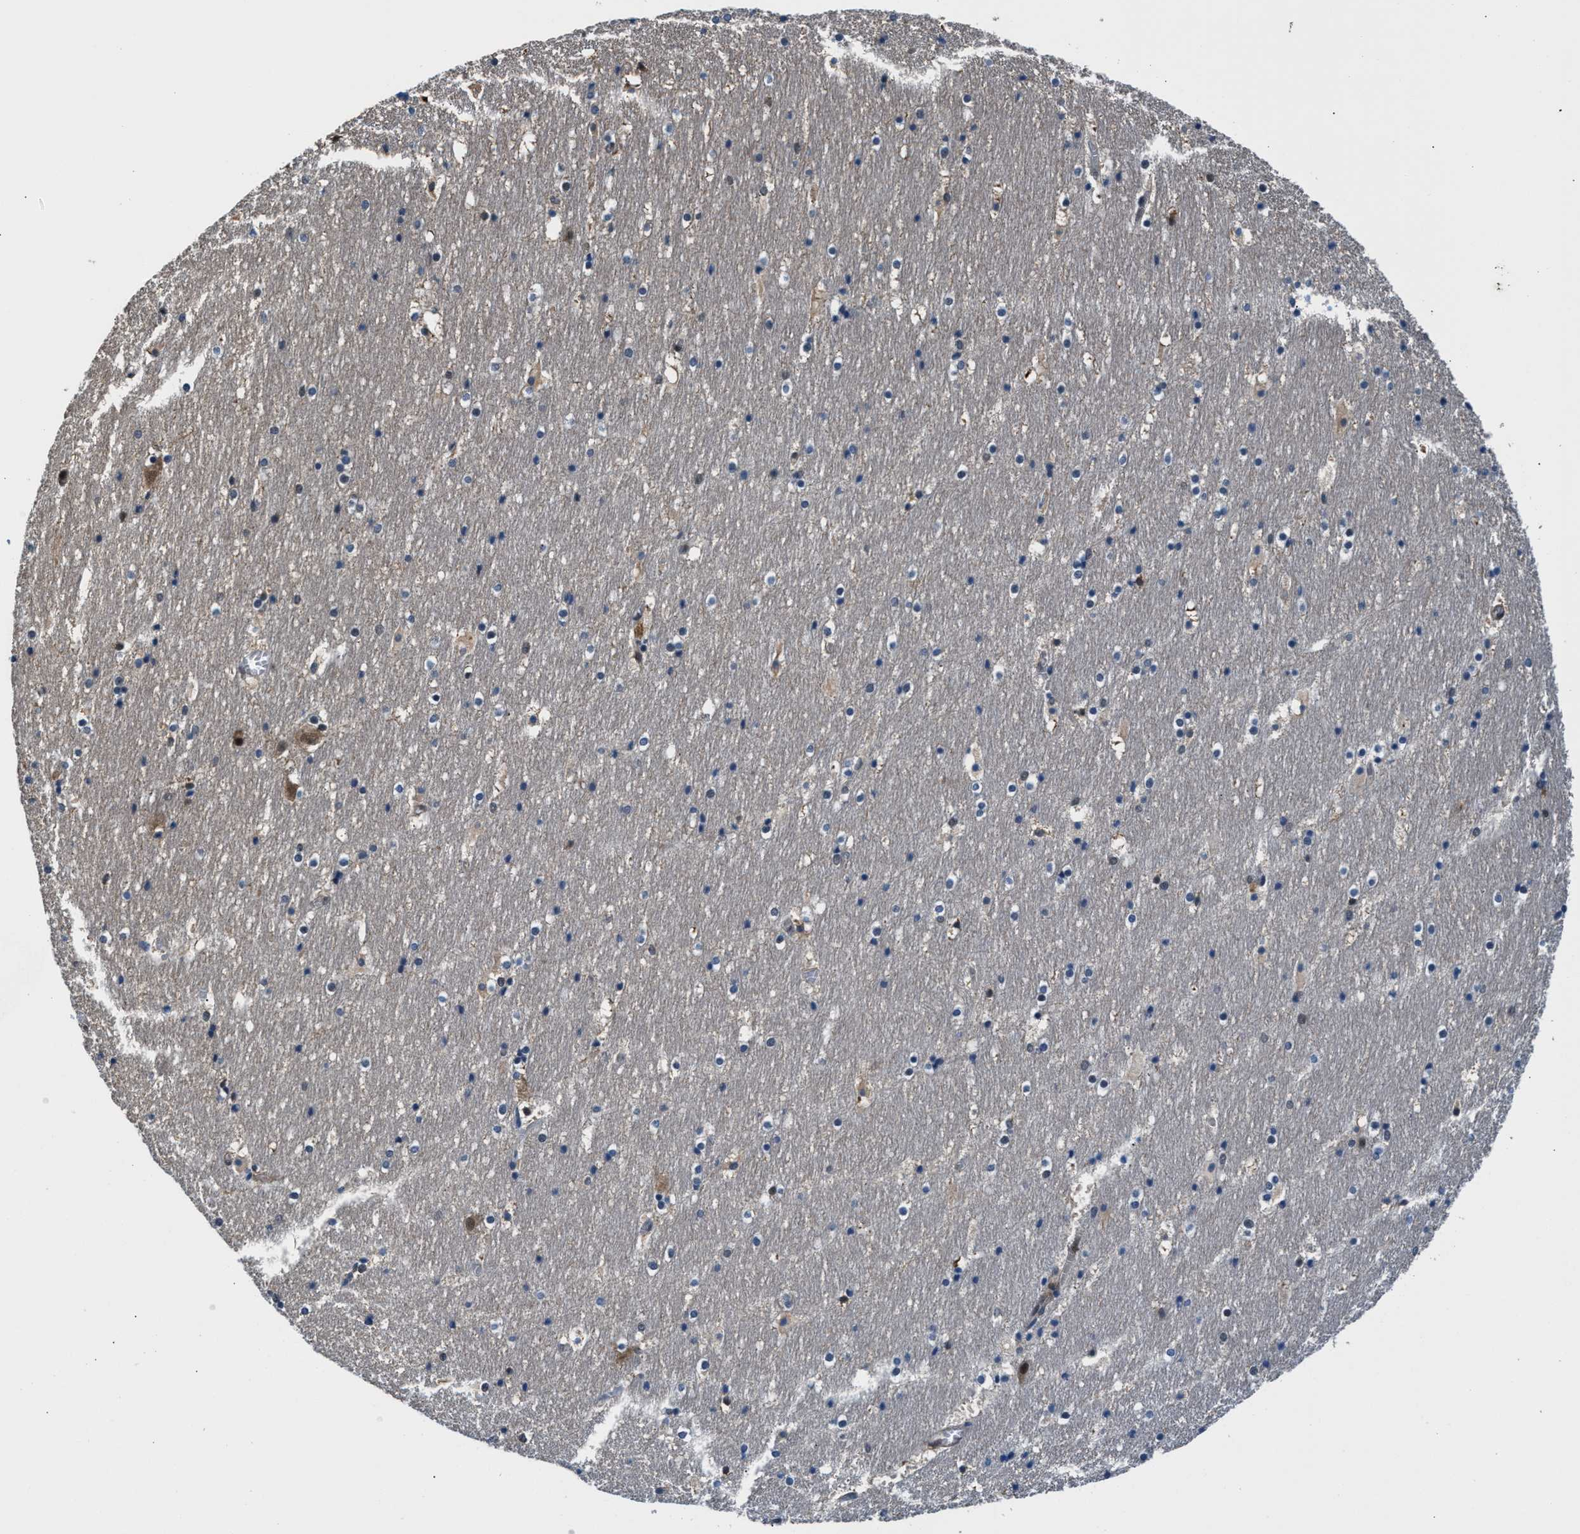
{"staining": {"intensity": "weak", "quantity": "<25%", "location": "cytoplasmic/membranous"}, "tissue": "hippocampus", "cell_type": "Glial cells", "image_type": "normal", "snomed": [{"axis": "morphology", "description": "Normal tissue, NOS"}, {"axis": "topography", "description": "Hippocampus"}], "caption": "Glial cells show no significant protein expression in normal hippocampus. Nuclei are stained in blue.", "gene": "RBM33", "patient": {"sex": "male", "age": 45}}